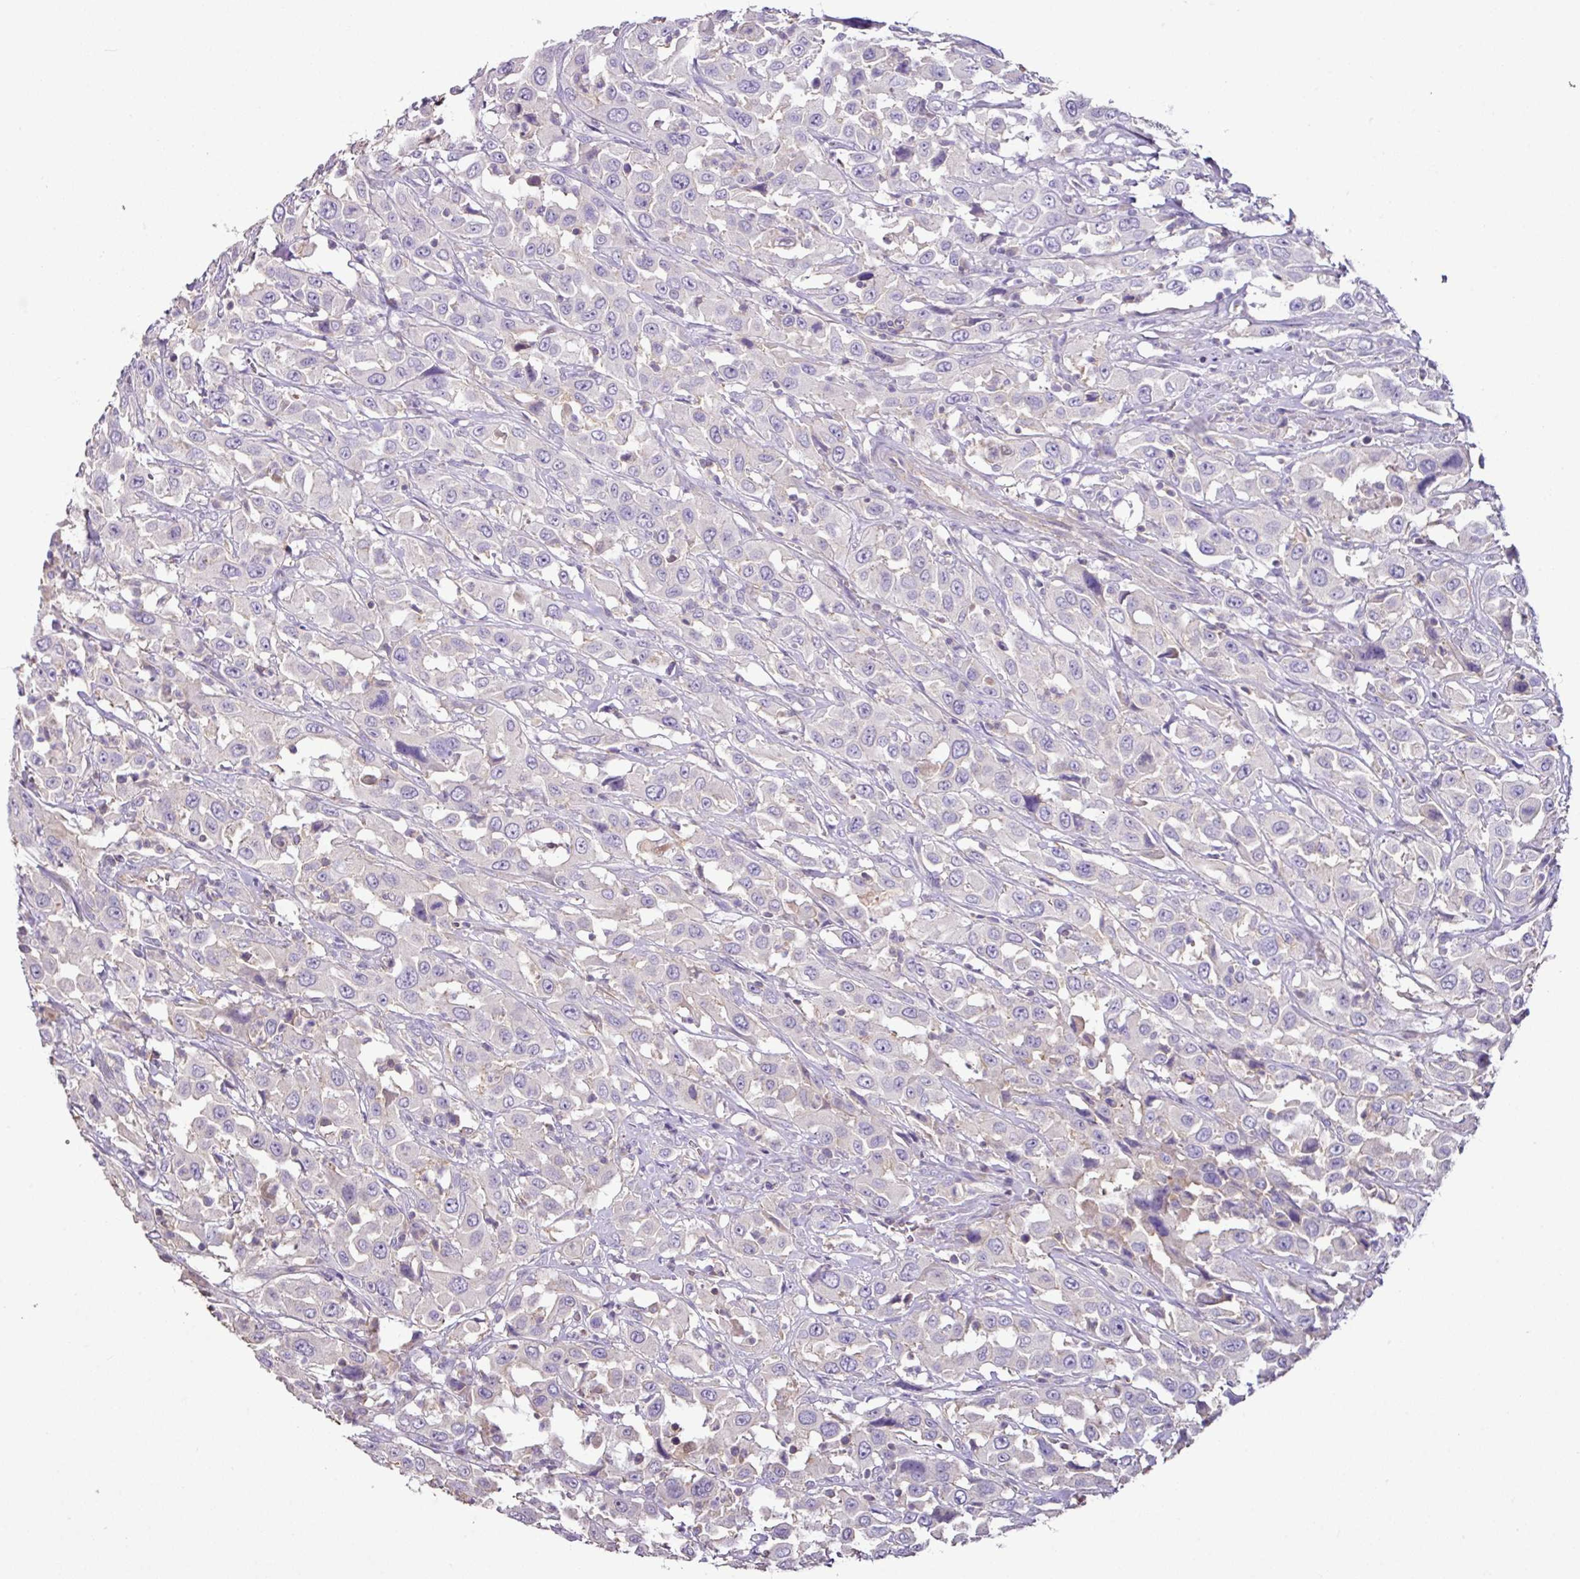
{"staining": {"intensity": "negative", "quantity": "none", "location": "none"}, "tissue": "urothelial cancer", "cell_type": "Tumor cells", "image_type": "cancer", "snomed": [{"axis": "morphology", "description": "Urothelial carcinoma, High grade"}, {"axis": "topography", "description": "Urinary bladder"}], "caption": "DAB immunohistochemical staining of urothelial cancer shows no significant expression in tumor cells. The staining was performed using DAB (3,3'-diaminobenzidine) to visualize the protein expression in brown, while the nuclei were stained in blue with hematoxylin (Magnification: 20x).", "gene": "AGR3", "patient": {"sex": "male", "age": 61}}